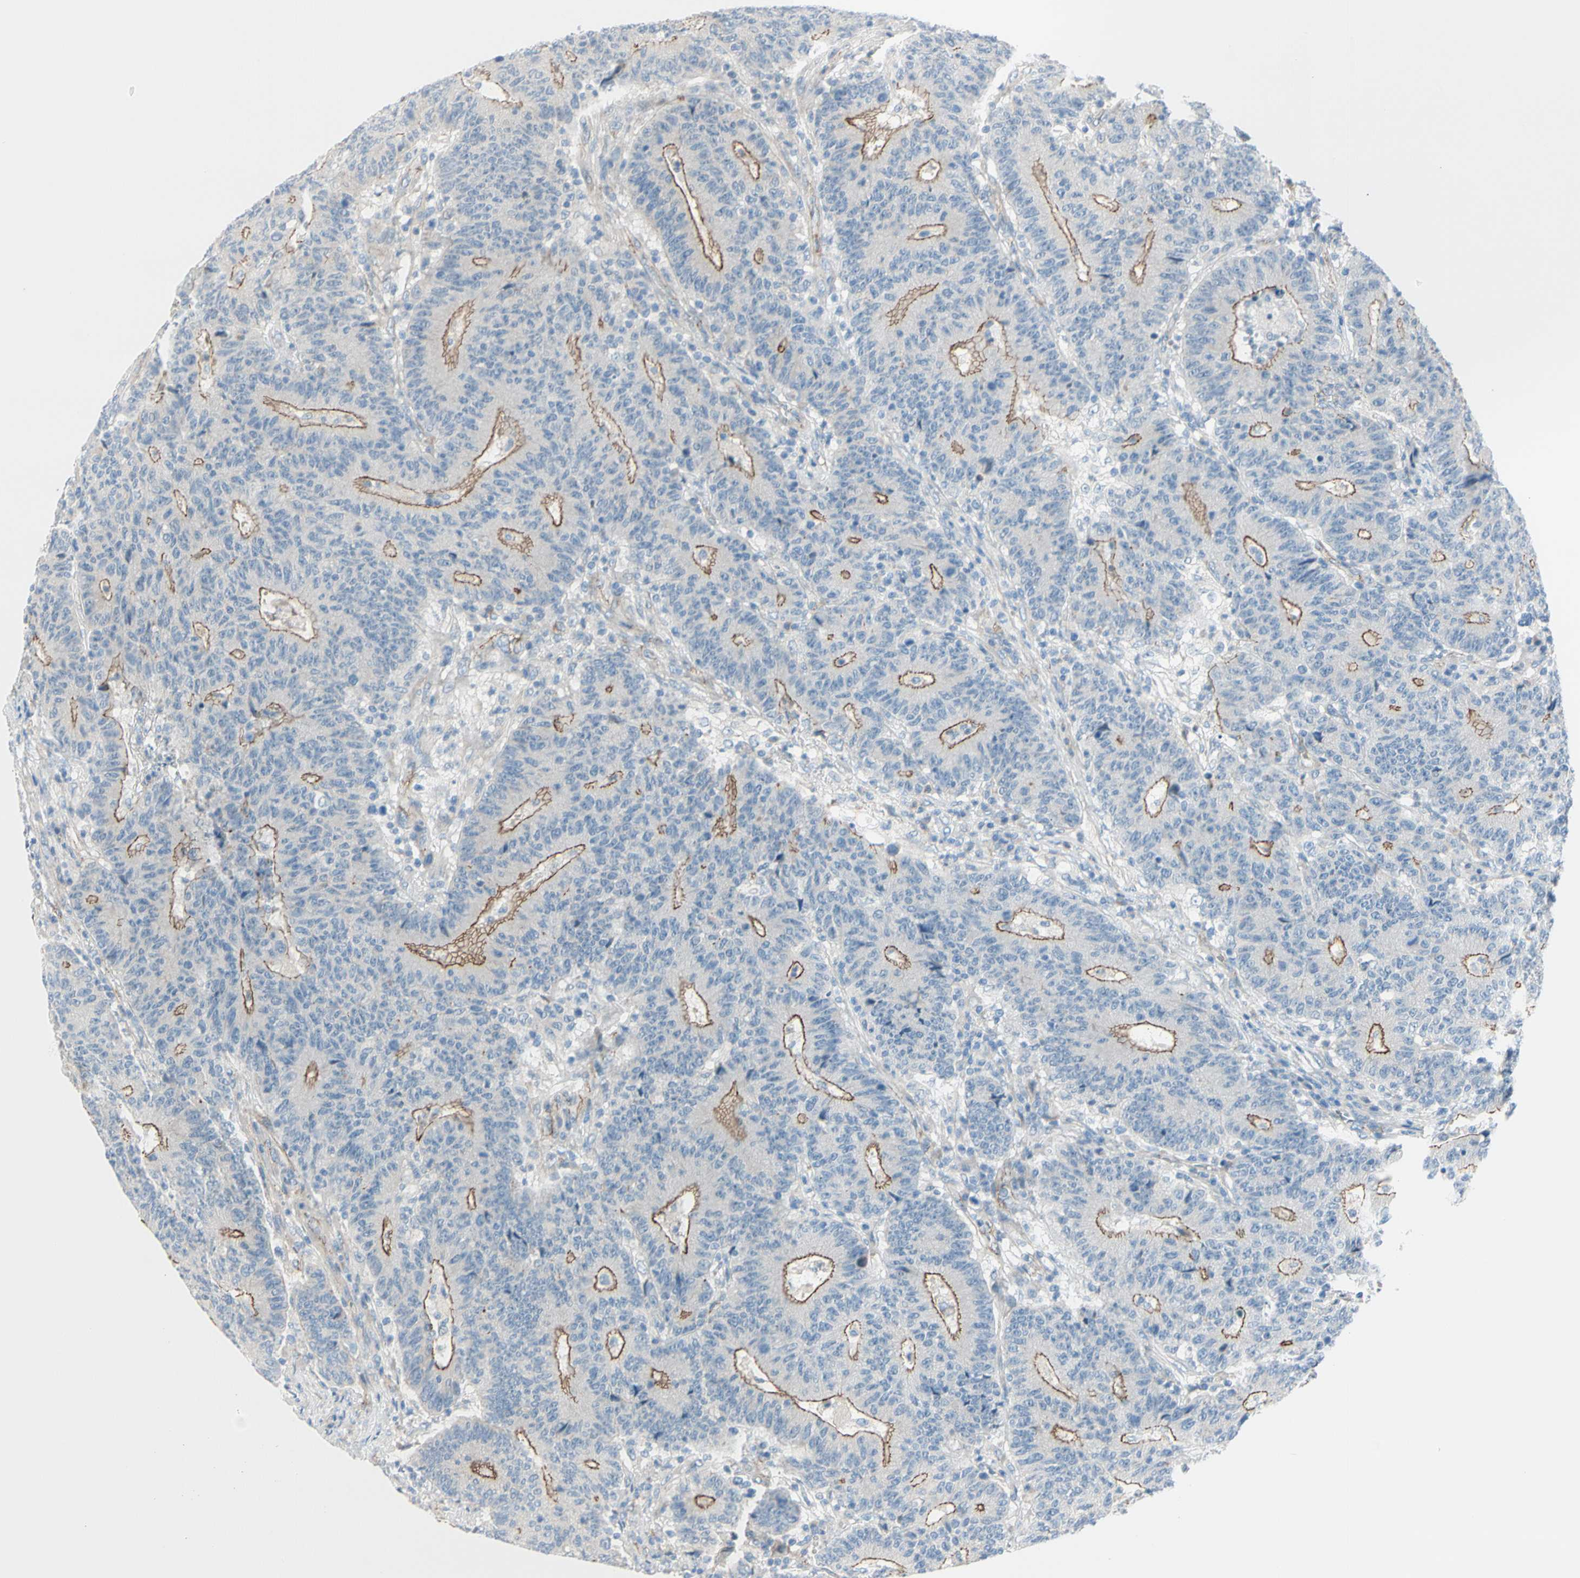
{"staining": {"intensity": "moderate", "quantity": "25%-75%", "location": "cytoplasmic/membranous"}, "tissue": "colorectal cancer", "cell_type": "Tumor cells", "image_type": "cancer", "snomed": [{"axis": "morphology", "description": "Normal tissue, NOS"}, {"axis": "morphology", "description": "Adenocarcinoma, NOS"}, {"axis": "topography", "description": "Colon"}], "caption": "The photomicrograph displays a brown stain indicating the presence of a protein in the cytoplasmic/membranous of tumor cells in colorectal cancer. The staining is performed using DAB brown chromogen to label protein expression. The nuclei are counter-stained blue using hematoxylin.", "gene": "TJP1", "patient": {"sex": "female", "age": 75}}